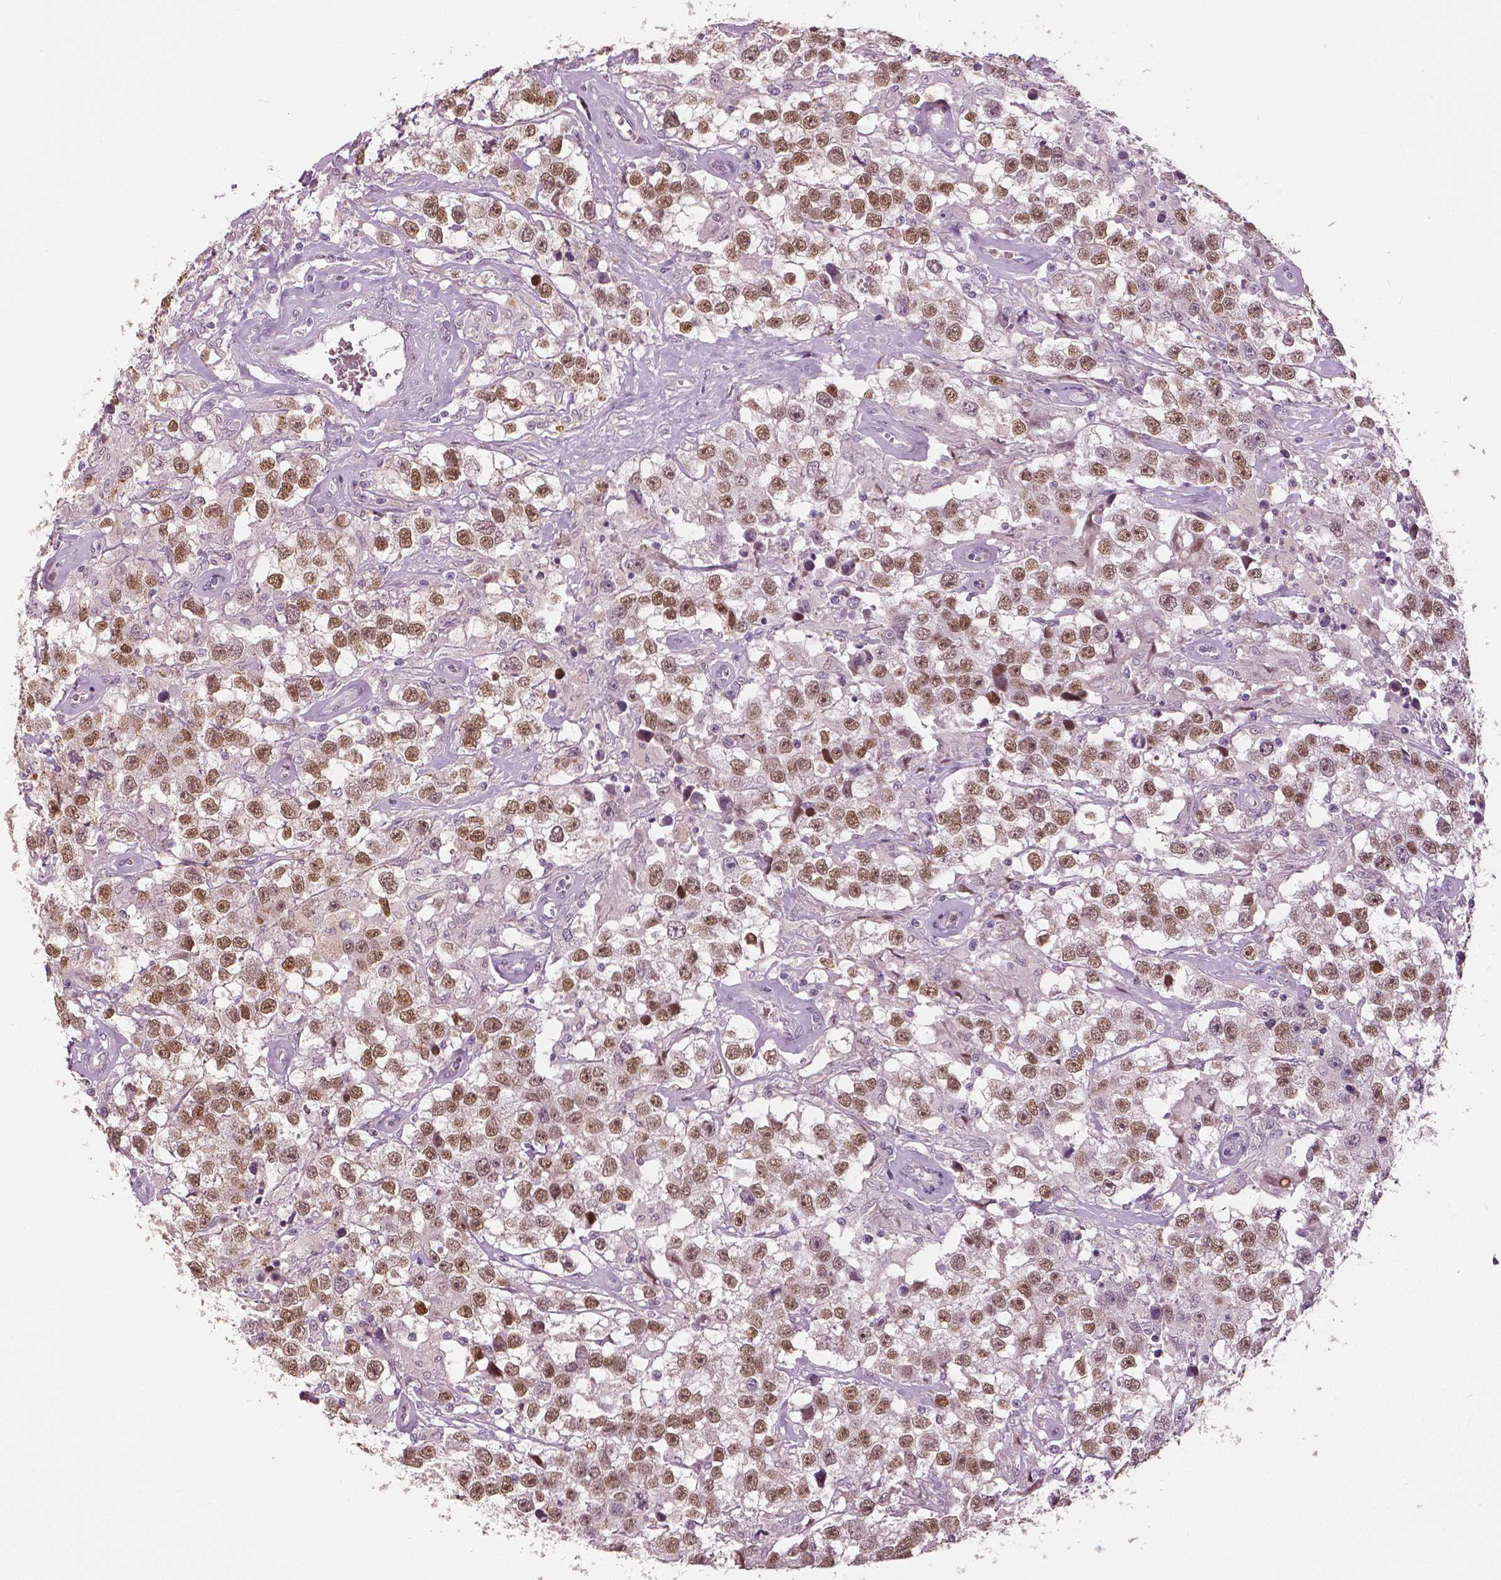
{"staining": {"intensity": "moderate", "quantity": ">75%", "location": "nuclear"}, "tissue": "testis cancer", "cell_type": "Tumor cells", "image_type": "cancer", "snomed": [{"axis": "morphology", "description": "Seminoma, NOS"}, {"axis": "topography", "description": "Testis"}], "caption": "An immunohistochemistry (IHC) micrograph of neoplastic tissue is shown. Protein staining in brown labels moderate nuclear positivity in testis seminoma within tumor cells.", "gene": "NANOG", "patient": {"sex": "male", "age": 43}}